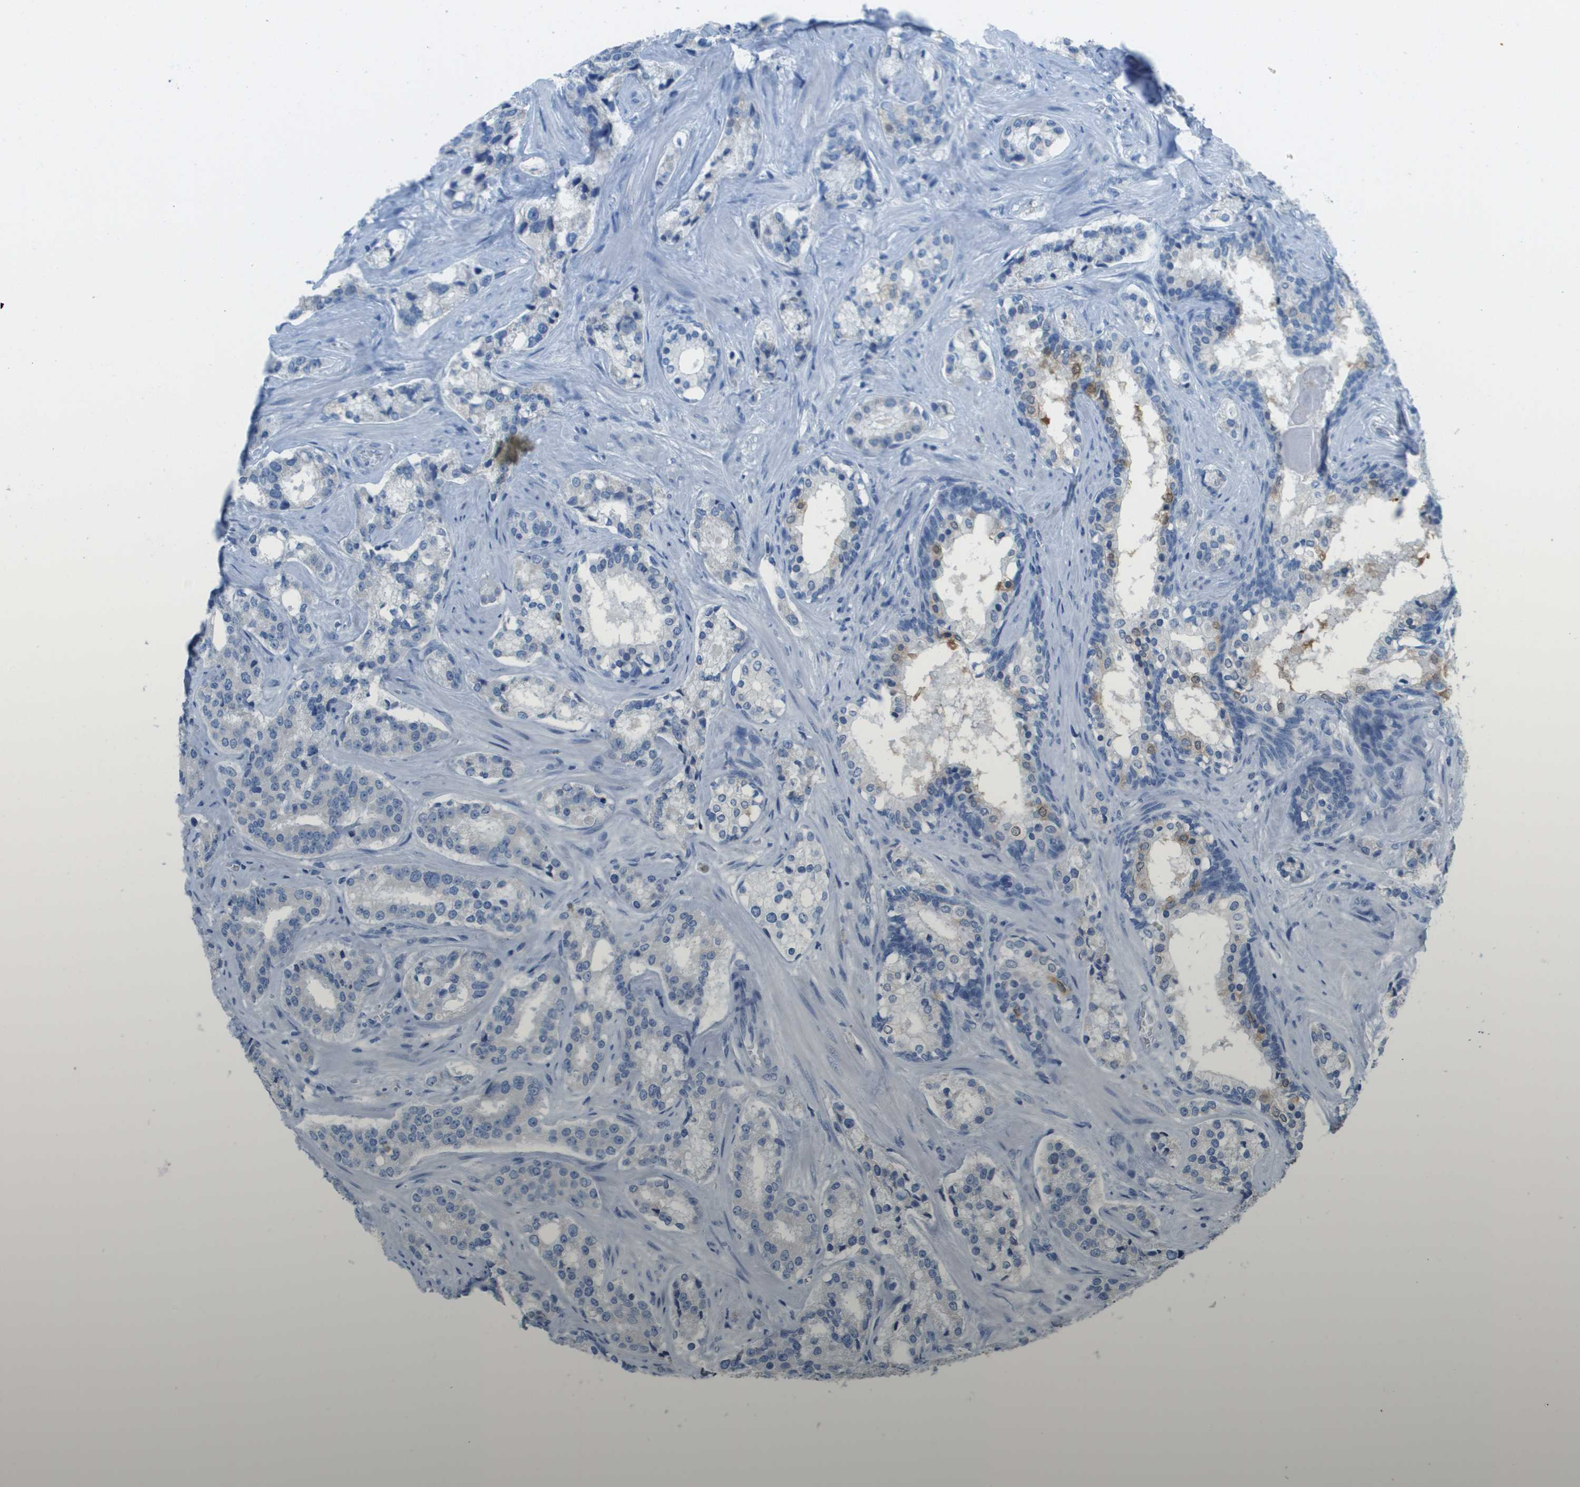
{"staining": {"intensity": "negative", "quantity": "none", "location": "none"}, "tissue": "prostate cancer", "cell_type": "Tumor cells", "image_type": "cancer", "snomed": [{"axis": "morphology", "description": "Adenocarcinoma, High grade"}, {"axis": "topography", "description": "Prostate"}], "caption": "High-grade adenocarcinoma (prostate) was stained to show a protein in brown. There is no significant expression in tumor cells. Brightfield microscopy of IHC stained with DAB (brown) and hematoxylin (blue), captured at high magnification.", "gene": "PTGDR2", "patient": {"sex": "male", "age": 60}}